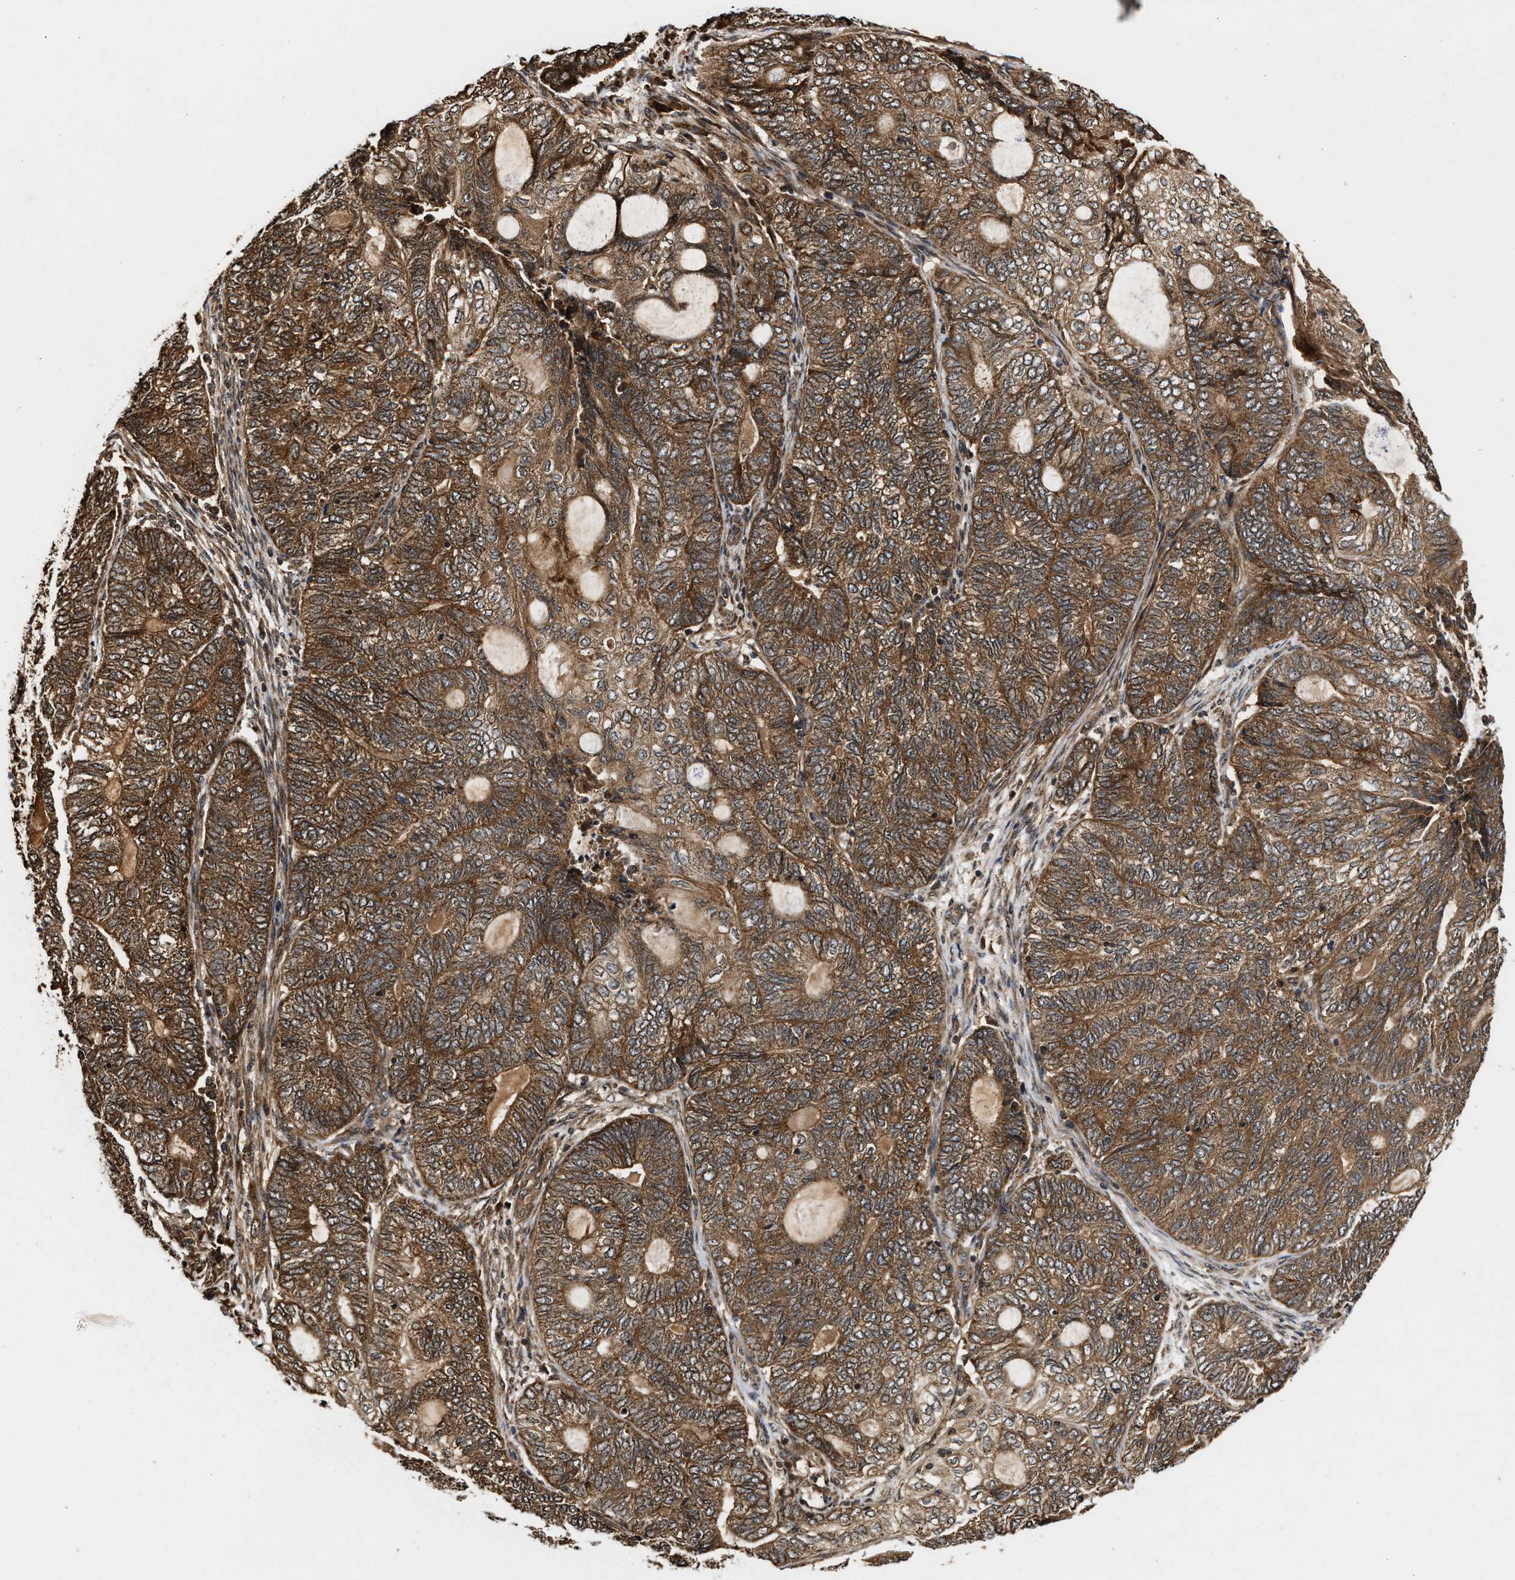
{"staining": {"intensity": "moderate", "quantity": ">75%", "location": "cytoplasmic/membranous"}, "tissue": "endometrial cancer", "cell_type": "Tumor cells", "image_type": "cancer", "snomed": [{"axis": "morphology", "description": "Adenocarcinoma, NOS"}, {"axis": "topography", "description": "Uterus"}, {"axis": "topography", "description": "Endometrium"}], "caption": "Immunohistochemistry (DAB (3,3'-diaminobenzidine)) staining of human endometrial adenocarcinoma shows moderate cytoplasmic/membranous protein positivity in about >75% of tumor cells. (IHC, brightfield microscopy, high magnification).", "gene": "CFLAR", "patient": {"sex": "female", "age": 70}}